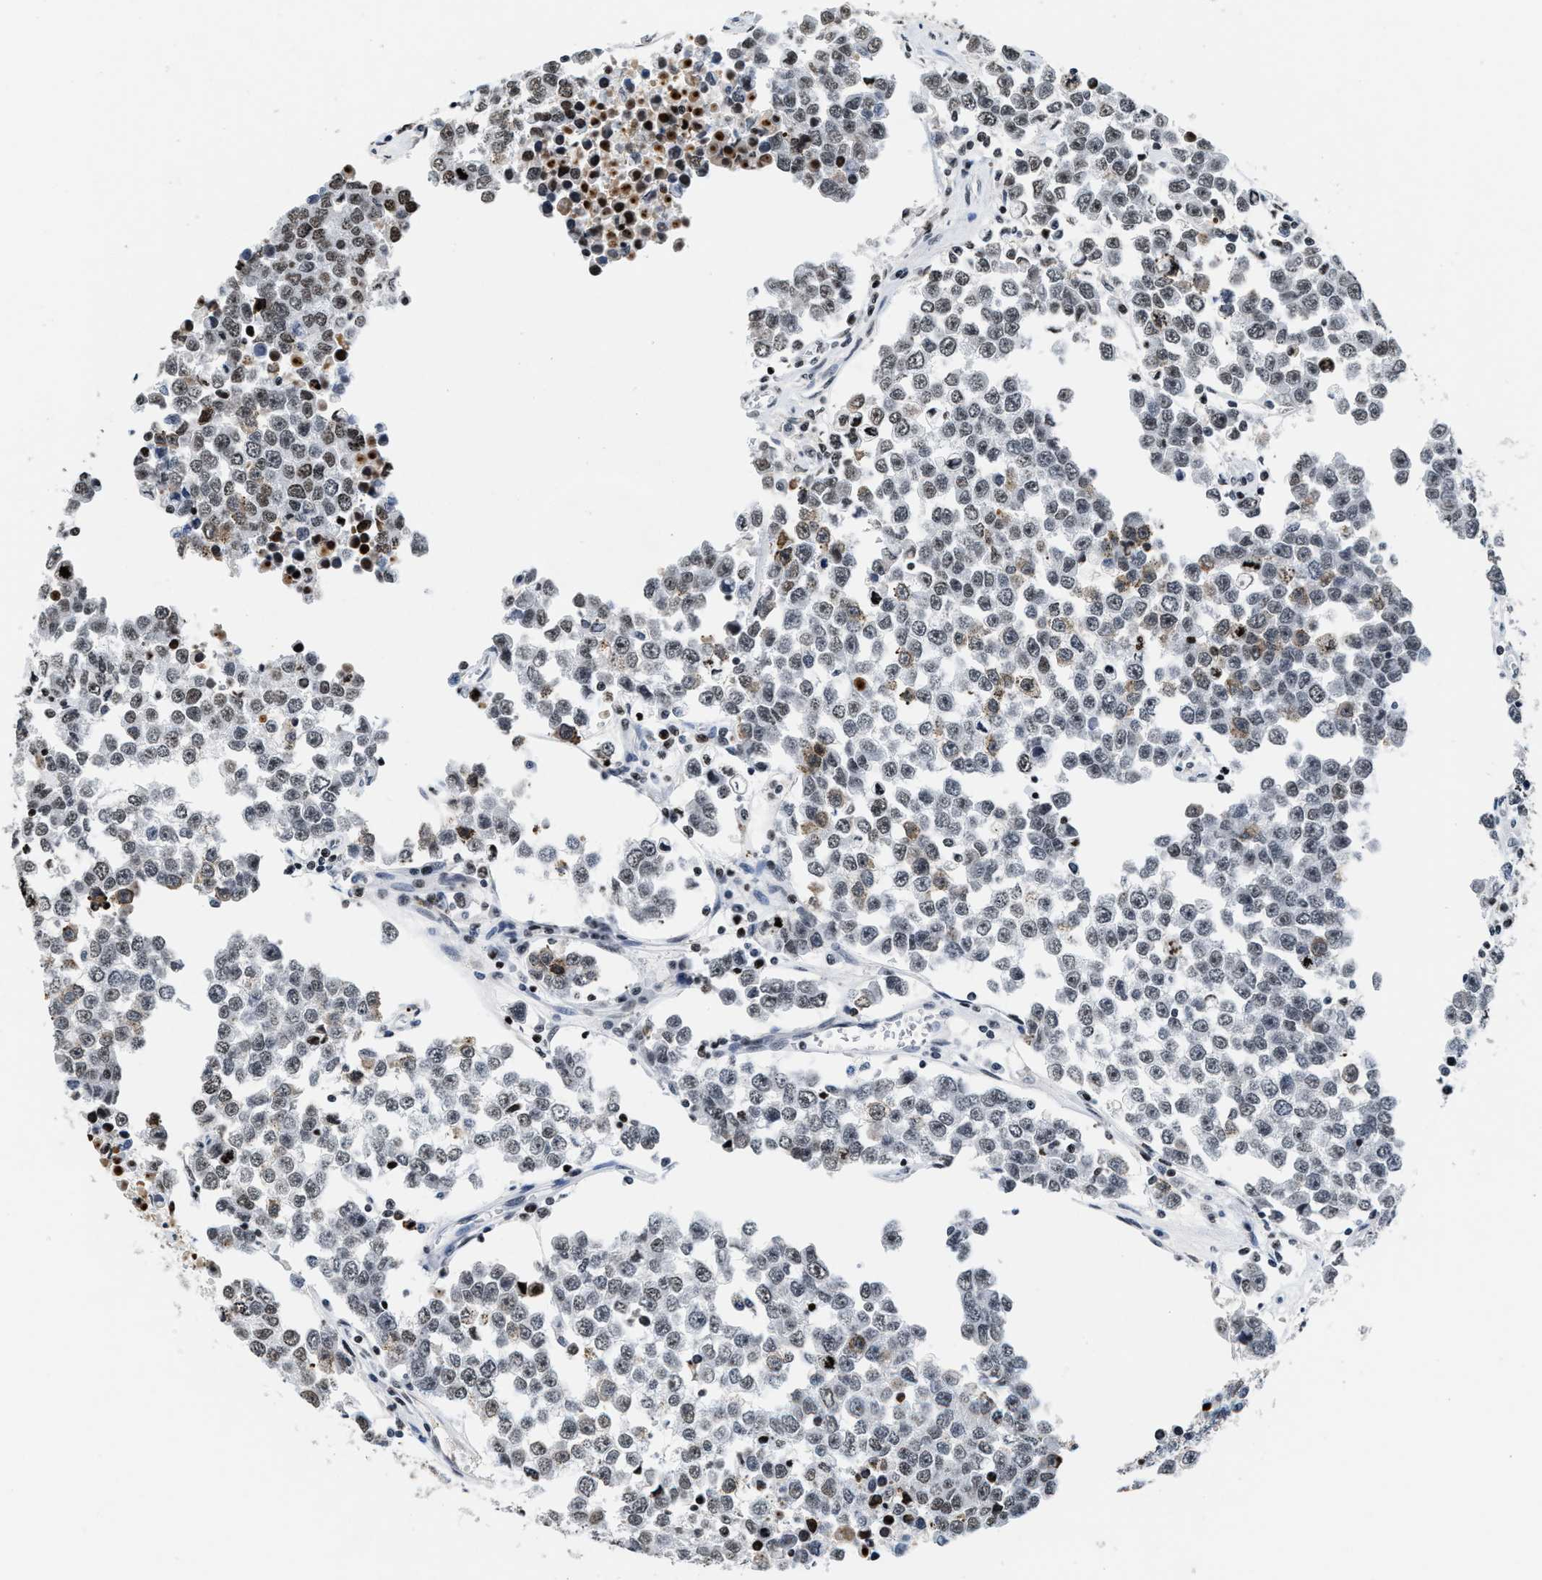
{"staining": {"intensity": "weak", "quantity": "<25%", "location": "nuclear"}, "tissue": "testis cancer", "cell_type": "Tumor cells", "image_type": "cancer", "snomed": [{"axis": "morphology", "description": "Seminoma, NOS"}, {"axis": "morphology", "description": "Carcinoma, Embryonal, NOS"}, {"axis": "topography", "description": "Testis"}], "caption": "Immunohistochemistry (IHC) photomicrograph of human testis cancer (embryonal carcinoma) stained for a protein (brown), which shows no staining in tumor cells.", "gene": "SUPT16H", "patient": {"sex": "male", "age": 52}}